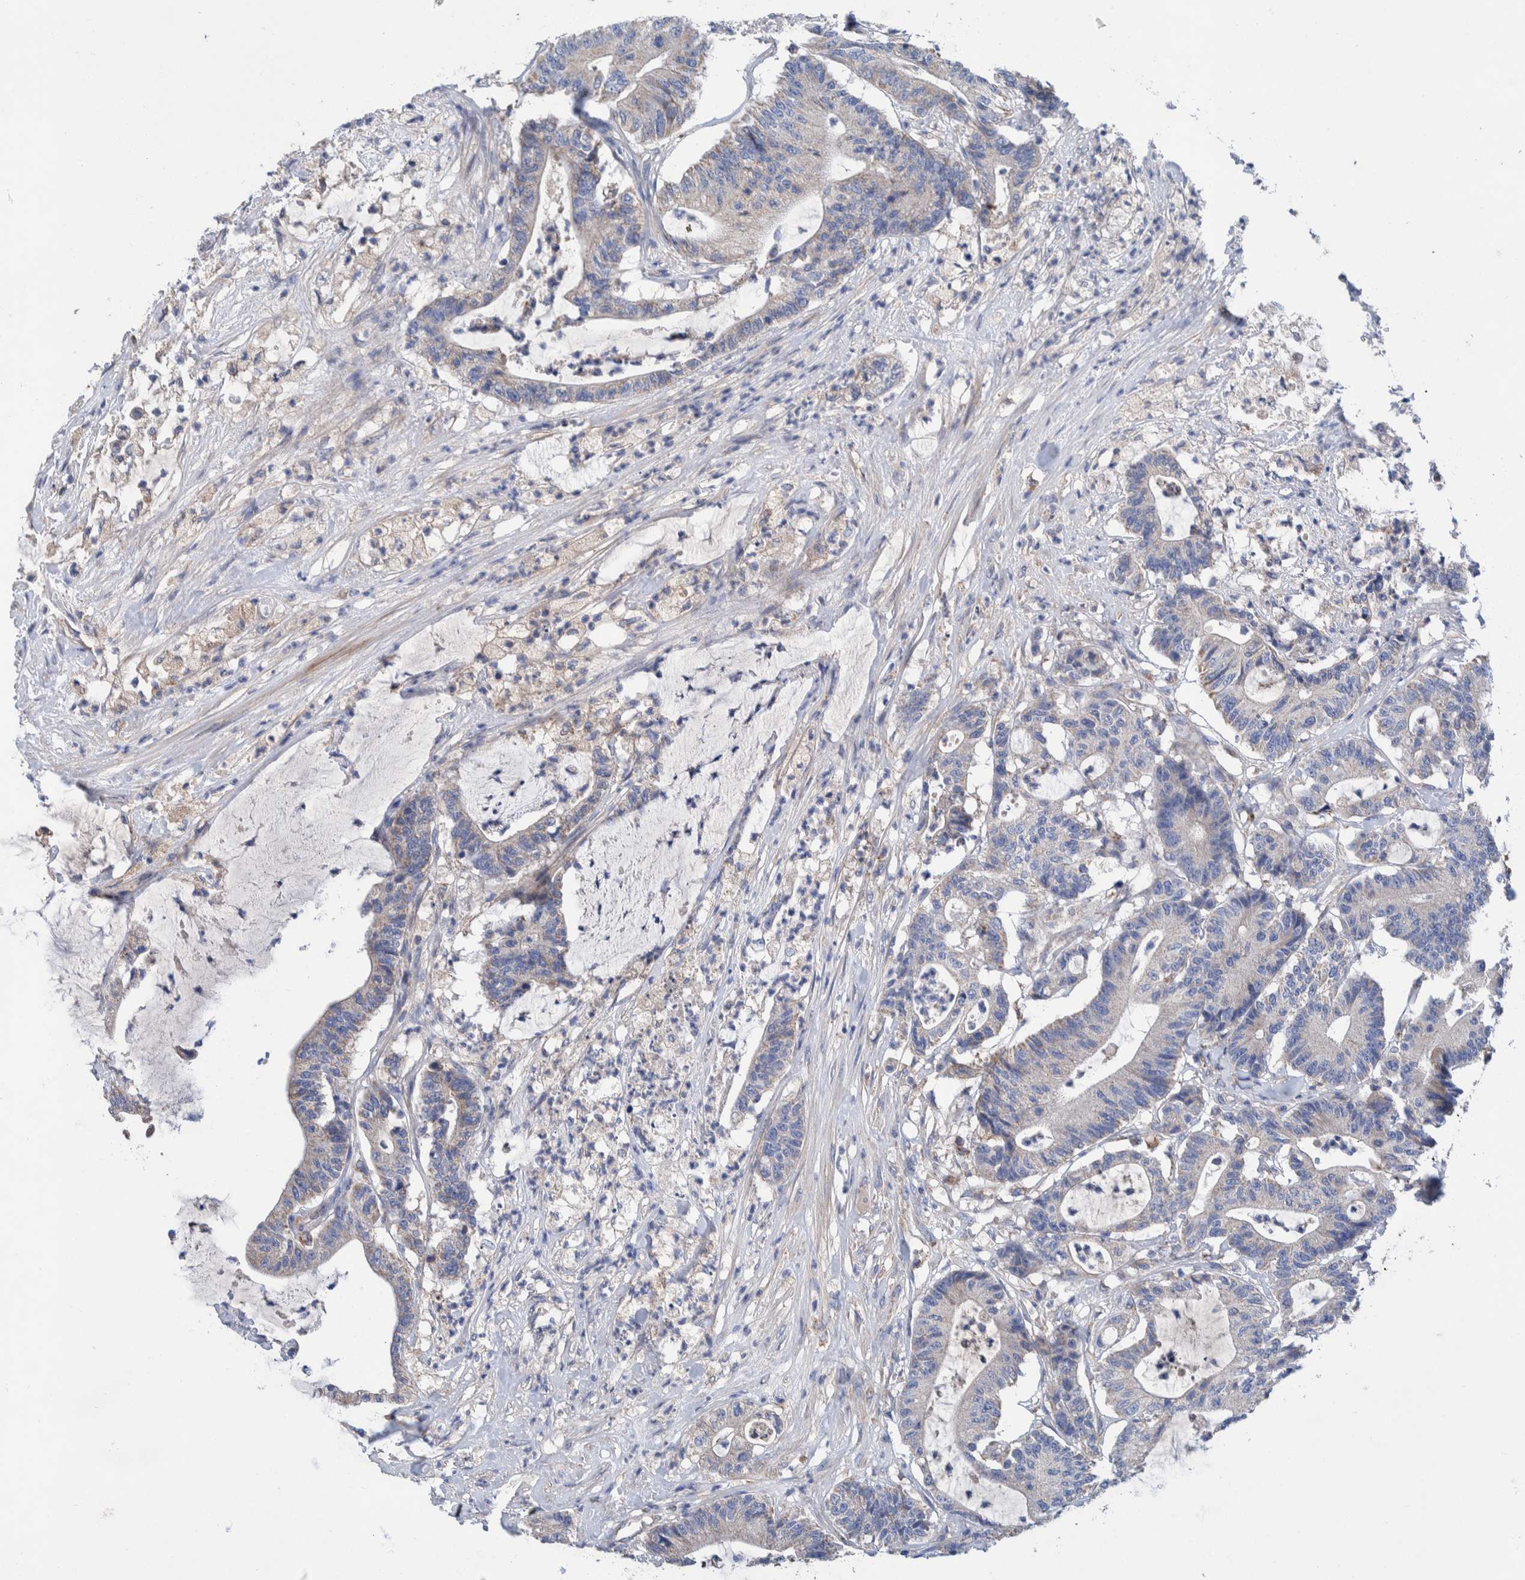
{"staining": {"intensity": "weak", "quantity": "<25%", "location": "cytoplasmic/membranous"}, "tissue": "colorectal cancer", "cell_type": "Tumor cells", "image_type": "cancer", "snomed": [{"axis": "morphology", "description": "Adenocarcinoma, NOS"}, {"axis": "topography", "description": "Colon"}], "caption": "High power microscopy photomicrograph of an immunohistochemistry micrograph of colorectal cancer, revealing no significant staining in tumor cells. (Stains: DAB immunohistochemistry with hematoxylin counter stain, Microscopy: brightfield microscopy at high magnification).", "gene": "DECR1", "patient": {"sex": "female", "age": 84}}